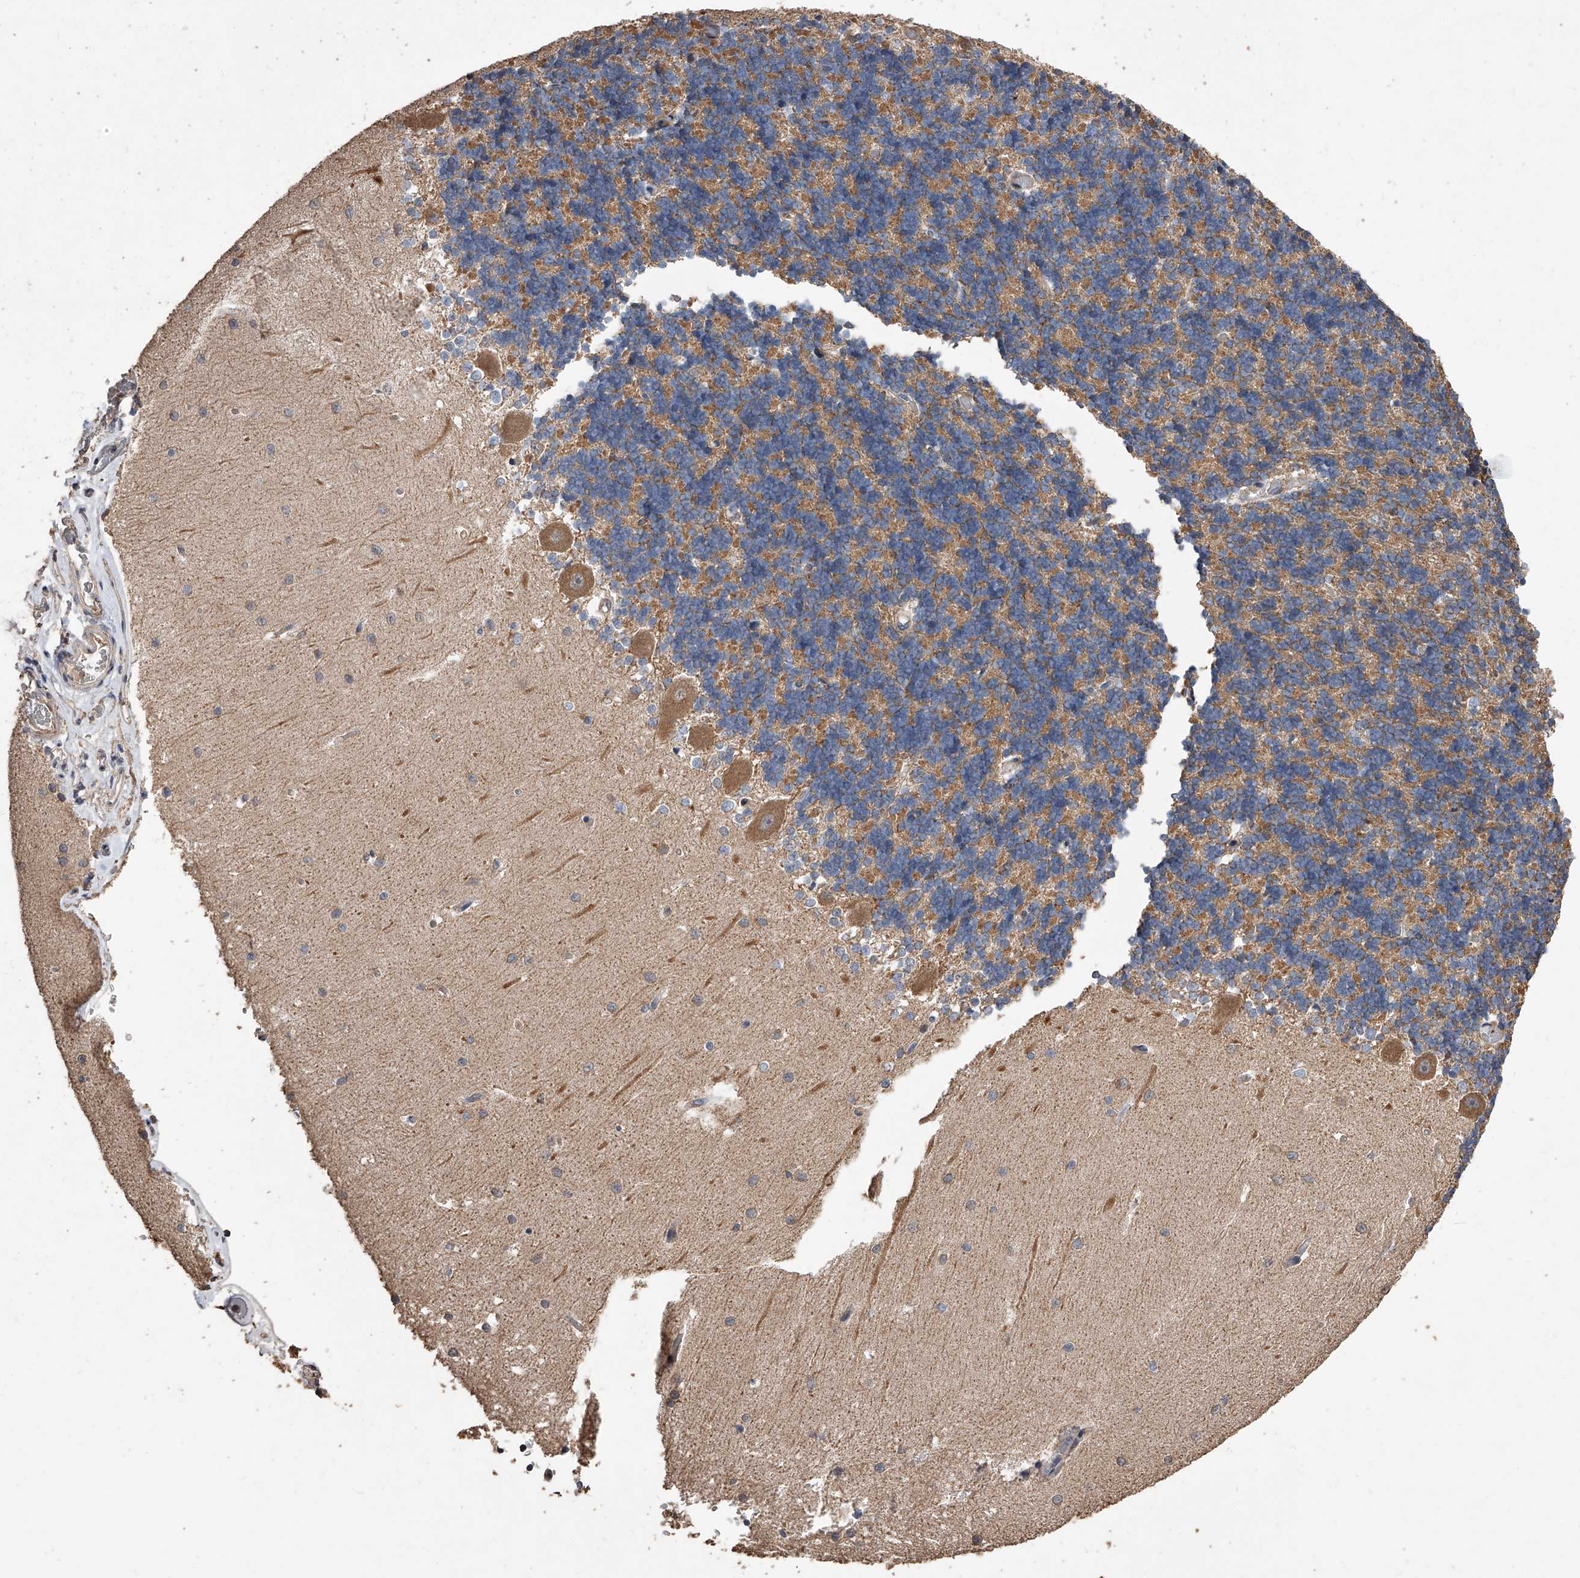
{"staining": {"intensity": "weak", "quantity": "25%-75%", "location": "cytoplasmic/membranous"}, "tissue": "cerebellum", "cell_type": "Cells in granular layer", "image_type": "normal", "snomed": [{"axis": "morphology", "description": "Normal tissue, NOS"}, {"axis": "topography", "description": "Cerebellum"}], "caption": "Protein expression analysis of unremarkable cerebellum reveals weak cytoplasmic/membranous staining in approximately 25%-75% of cells in granular layer. (DAB IHC with brightfield microscopy, high magnification).", "gene": "LTV1", "patient": {"sex": "male", "age": 37}}